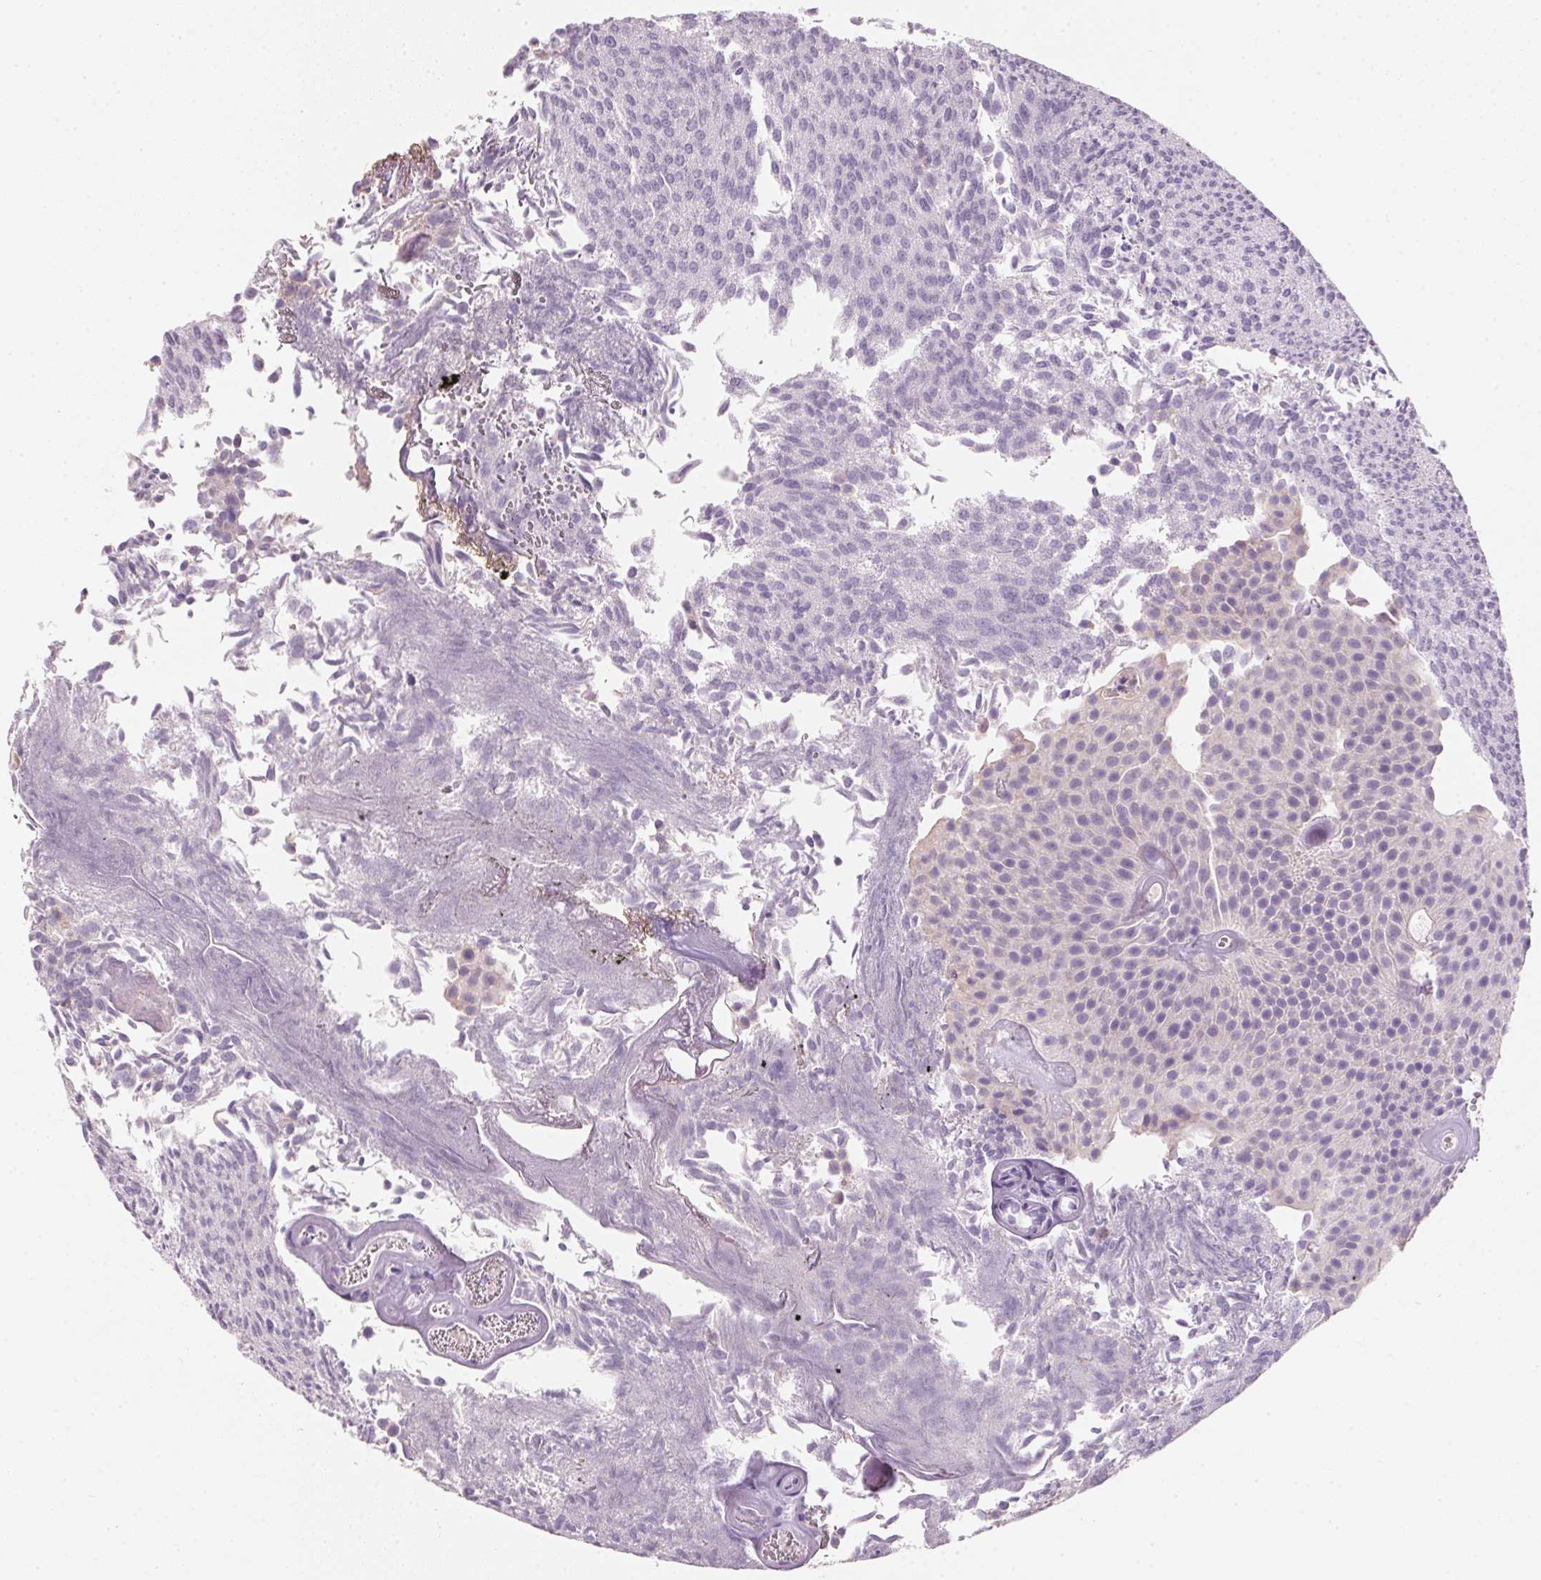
{"staining": {"intensity": "negative", "quantity": "none", "location": "none"}, "tissue": "urothelial cancer", "cell_type": "Tumor cells", "image_type": "cancer", "snomed": [{"axis": "morphology", "description": "Urothelial carcinoma, Low grade"}, {"axis": "topography", "description": "Urinary bladder"}], "caption": "High magnification brightfield microscopy of low-grade urothelial carcinoma stained with DAB (brown) and counterstained with hematoxylin (blue): tumor cells show no significant positivity. The staining was performed using DAB (3,3'-diaminobenzidine) to visualize the protein expression in brown, while the nuclei were stained in blue with hematoxylin (Magnification: 20x).", "gene": "HSD17B1", "patient": {"sex": "male", "age": 82}}